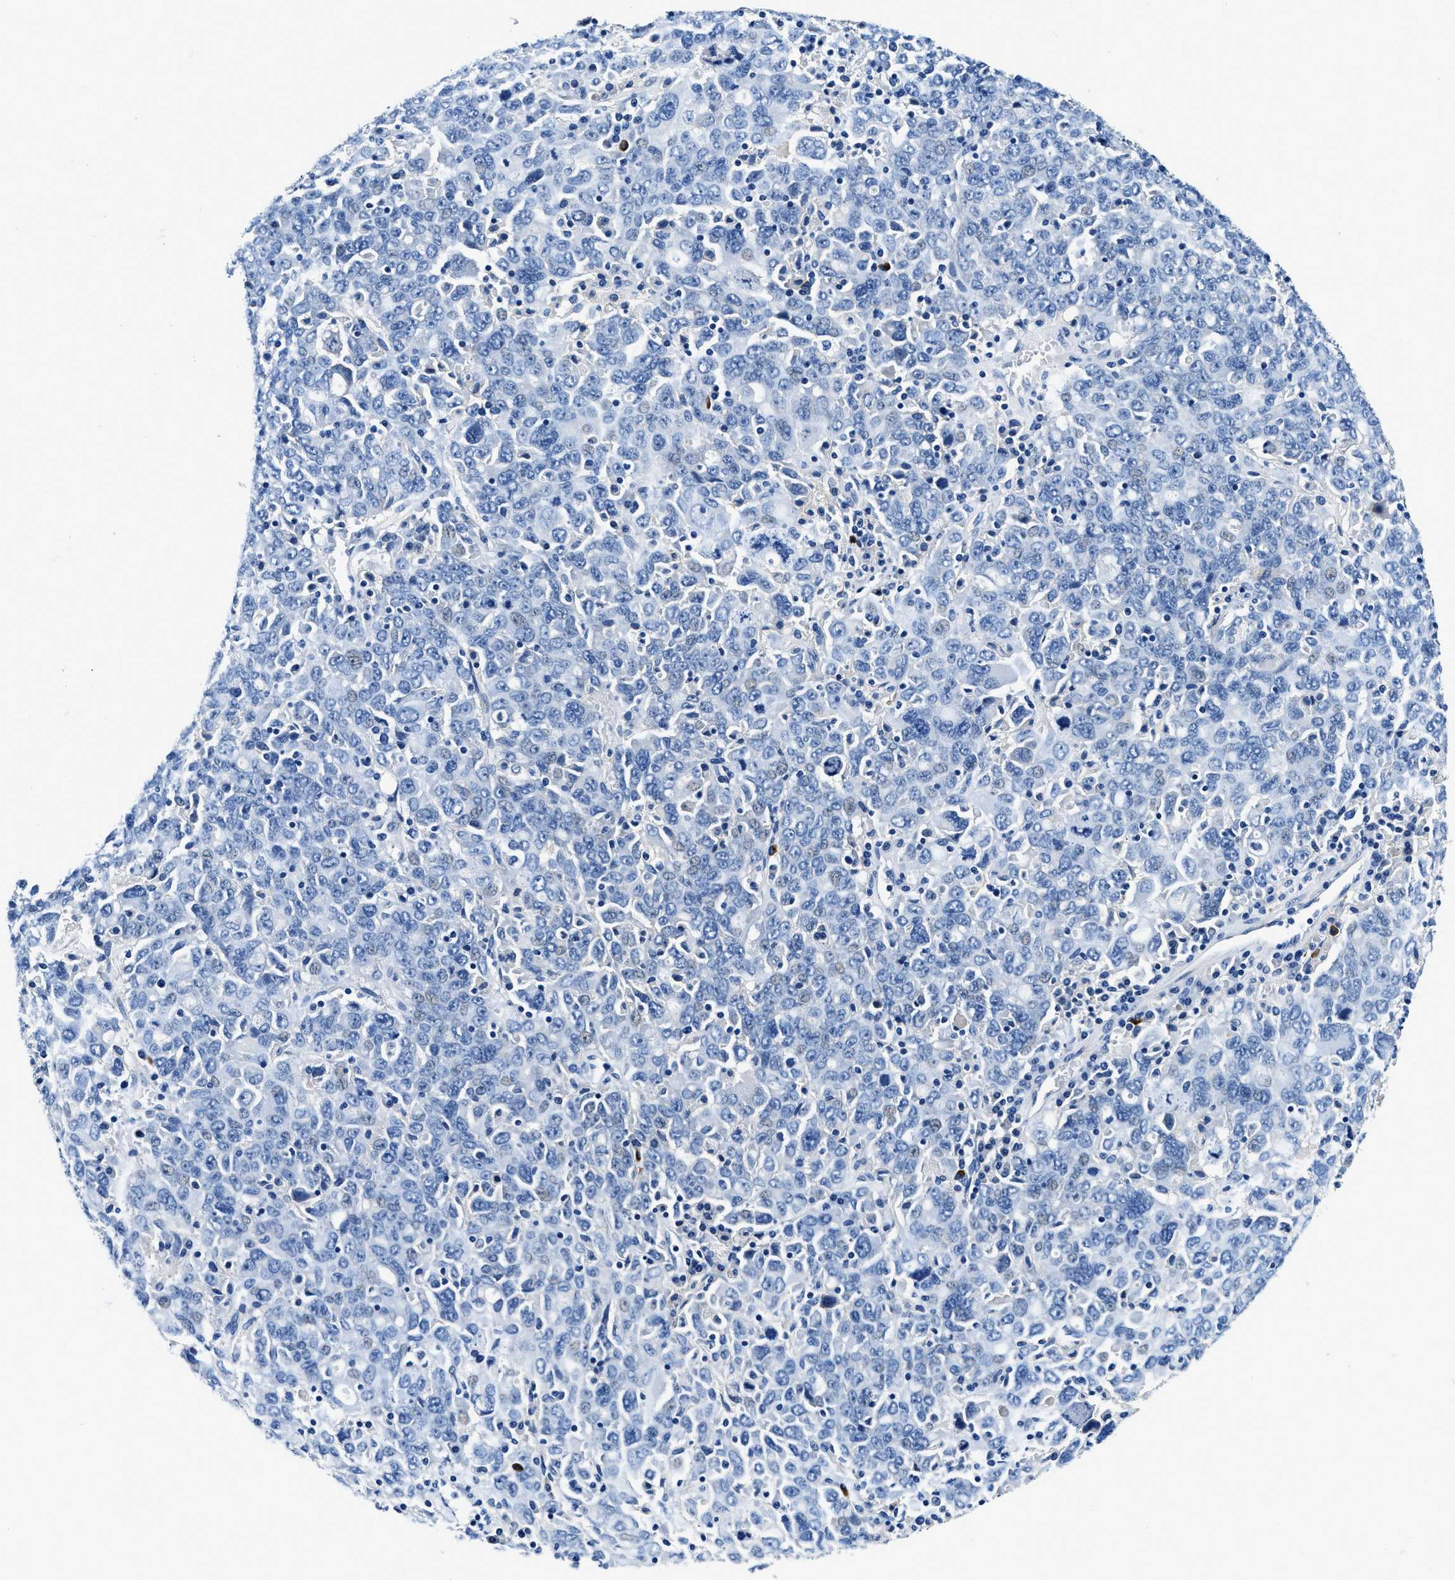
{"staining": {"intensity": "negative", "quantity": "none", "location": "none"}, "tissue": "ovarian cancer", "cell_type": "Tumor cells", "image_type": "cancer", "snomed": [{"axis": "morphology", "description": "Carcinoma, endometroid"}, {"axis": "topography", "description": "Ovary"}], "caption": "This is a image of immunohistochemistry (IHC) staining of ovarian endometroid carcinoma, which shows no staining in tumor cells. The staining was performed using DAB (3,3'-diaminobenzidine) to visualize the protein expression in brown, while the nuclei were stained in blue with hematoxylin (Magnification: 20x).", "gene": "ZFAND3", "patient": {"sex": "female", "age": 62}}